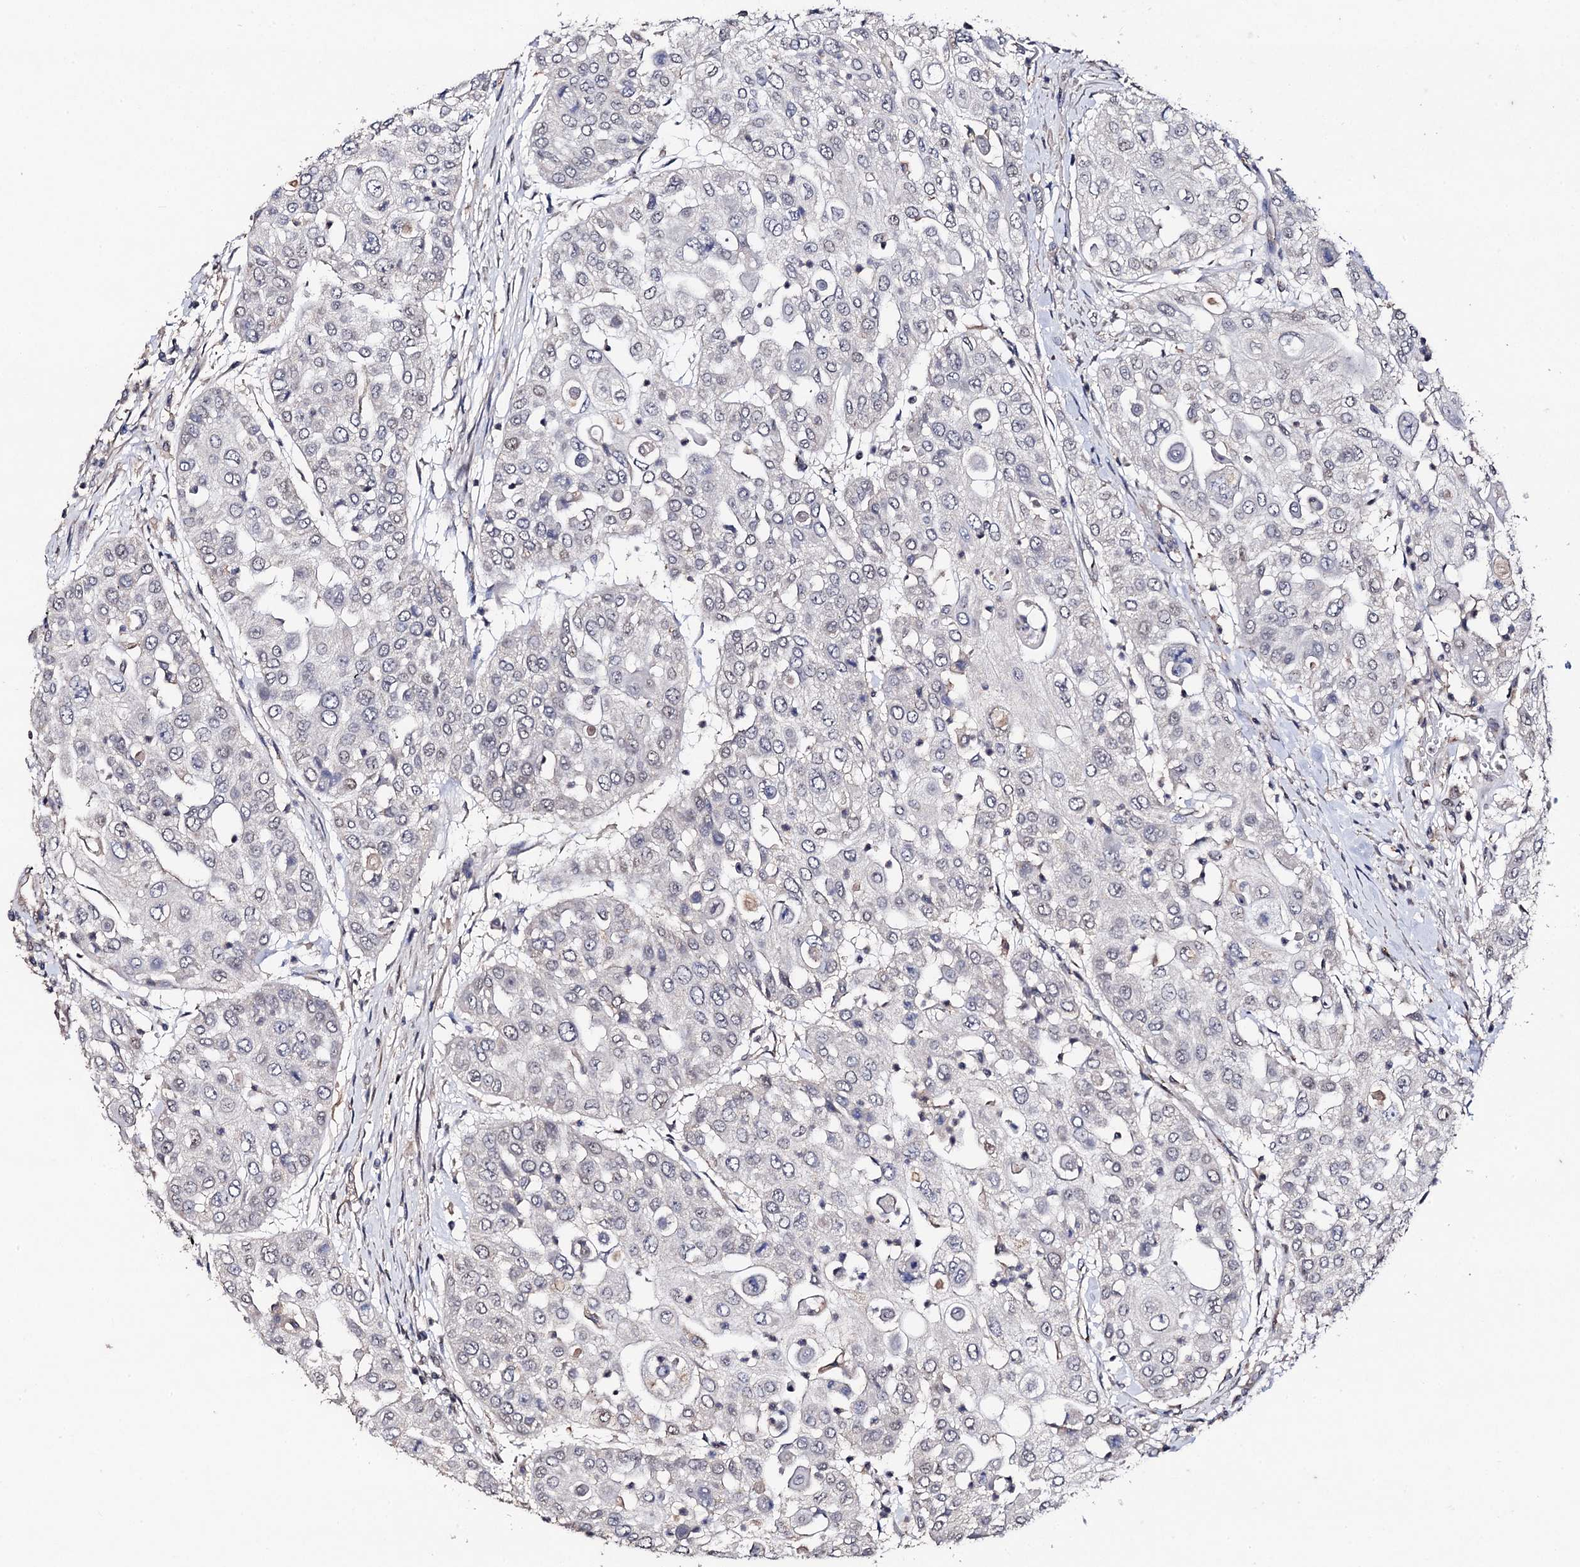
{"staining": {"intensity": "negative", "quantity": "none", "location": "none"}, "tissue": "urothelial cancer", "cell_type": "Tumor cells", "image_type": "cancer", "snomed": [{"axis": "morphology", "description": "Urothelial carcinoma, High grade"}, {"axis": "topography", "description": "Urinary bladder"}], "caption": "This is a photomicrograph of IHC staining of urothelial carcinoma (high-grade), which shows no staining in tumor cells.", "gene": "PPTC7", "patient": {"sex": "female", "age": 79}}